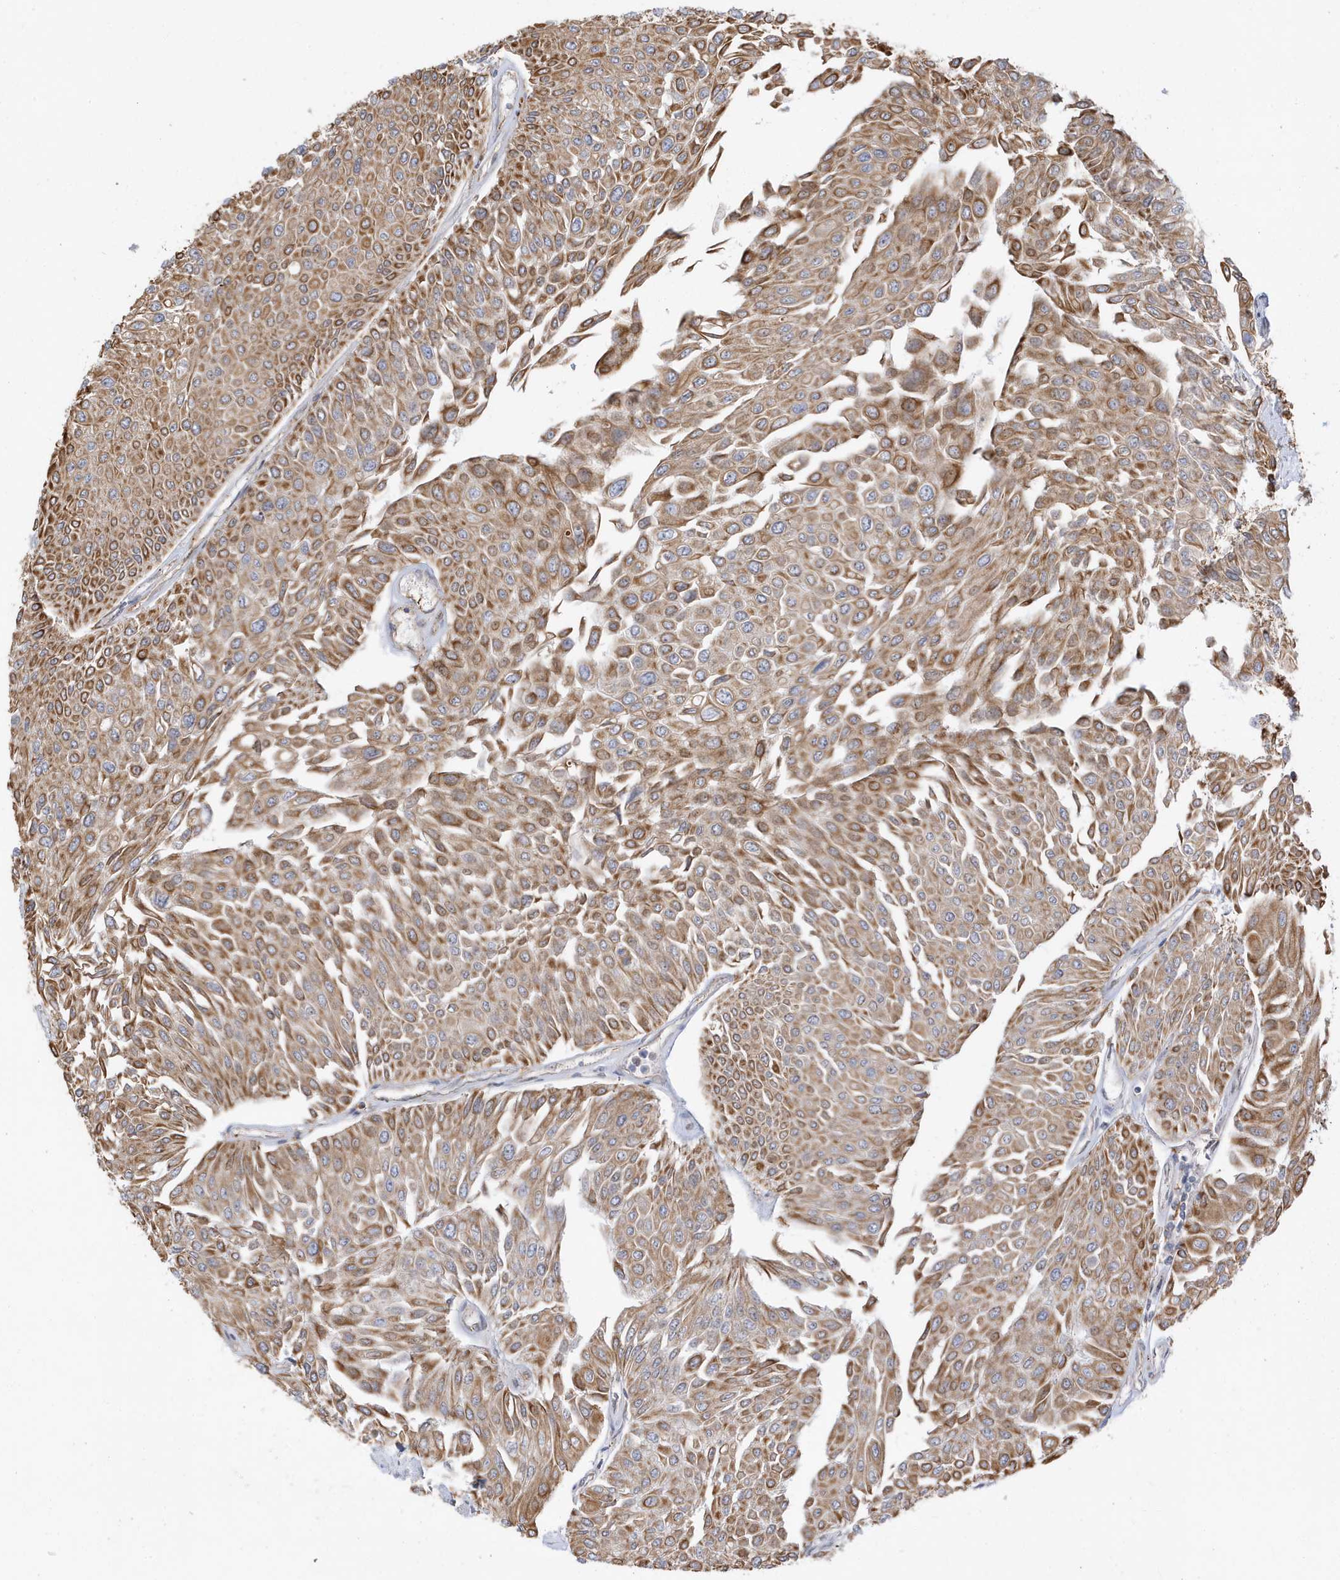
{"staining": {"intensity": "moderate", "quantity": ">75%", "location": "cytoplasmic/membranous"}, "tissue": "urothelial cancer", "cell_type": "Tumor cells", "image_type": "cancer", "snomed": [{"axis": "morphology", "description": "Urothelial carcinoma, Low grade"}, {"axis": "topography", "description": "Urinary bladder"}], "caption": "This is an image of immunohistochemistry staining of low-grade urothelial carcinoma, which shows moderate positivity in the cytoplasmic/membranous of tumor cells.", "gene": "ZNF507", "patient": {"sex": "male", "age": 67}}